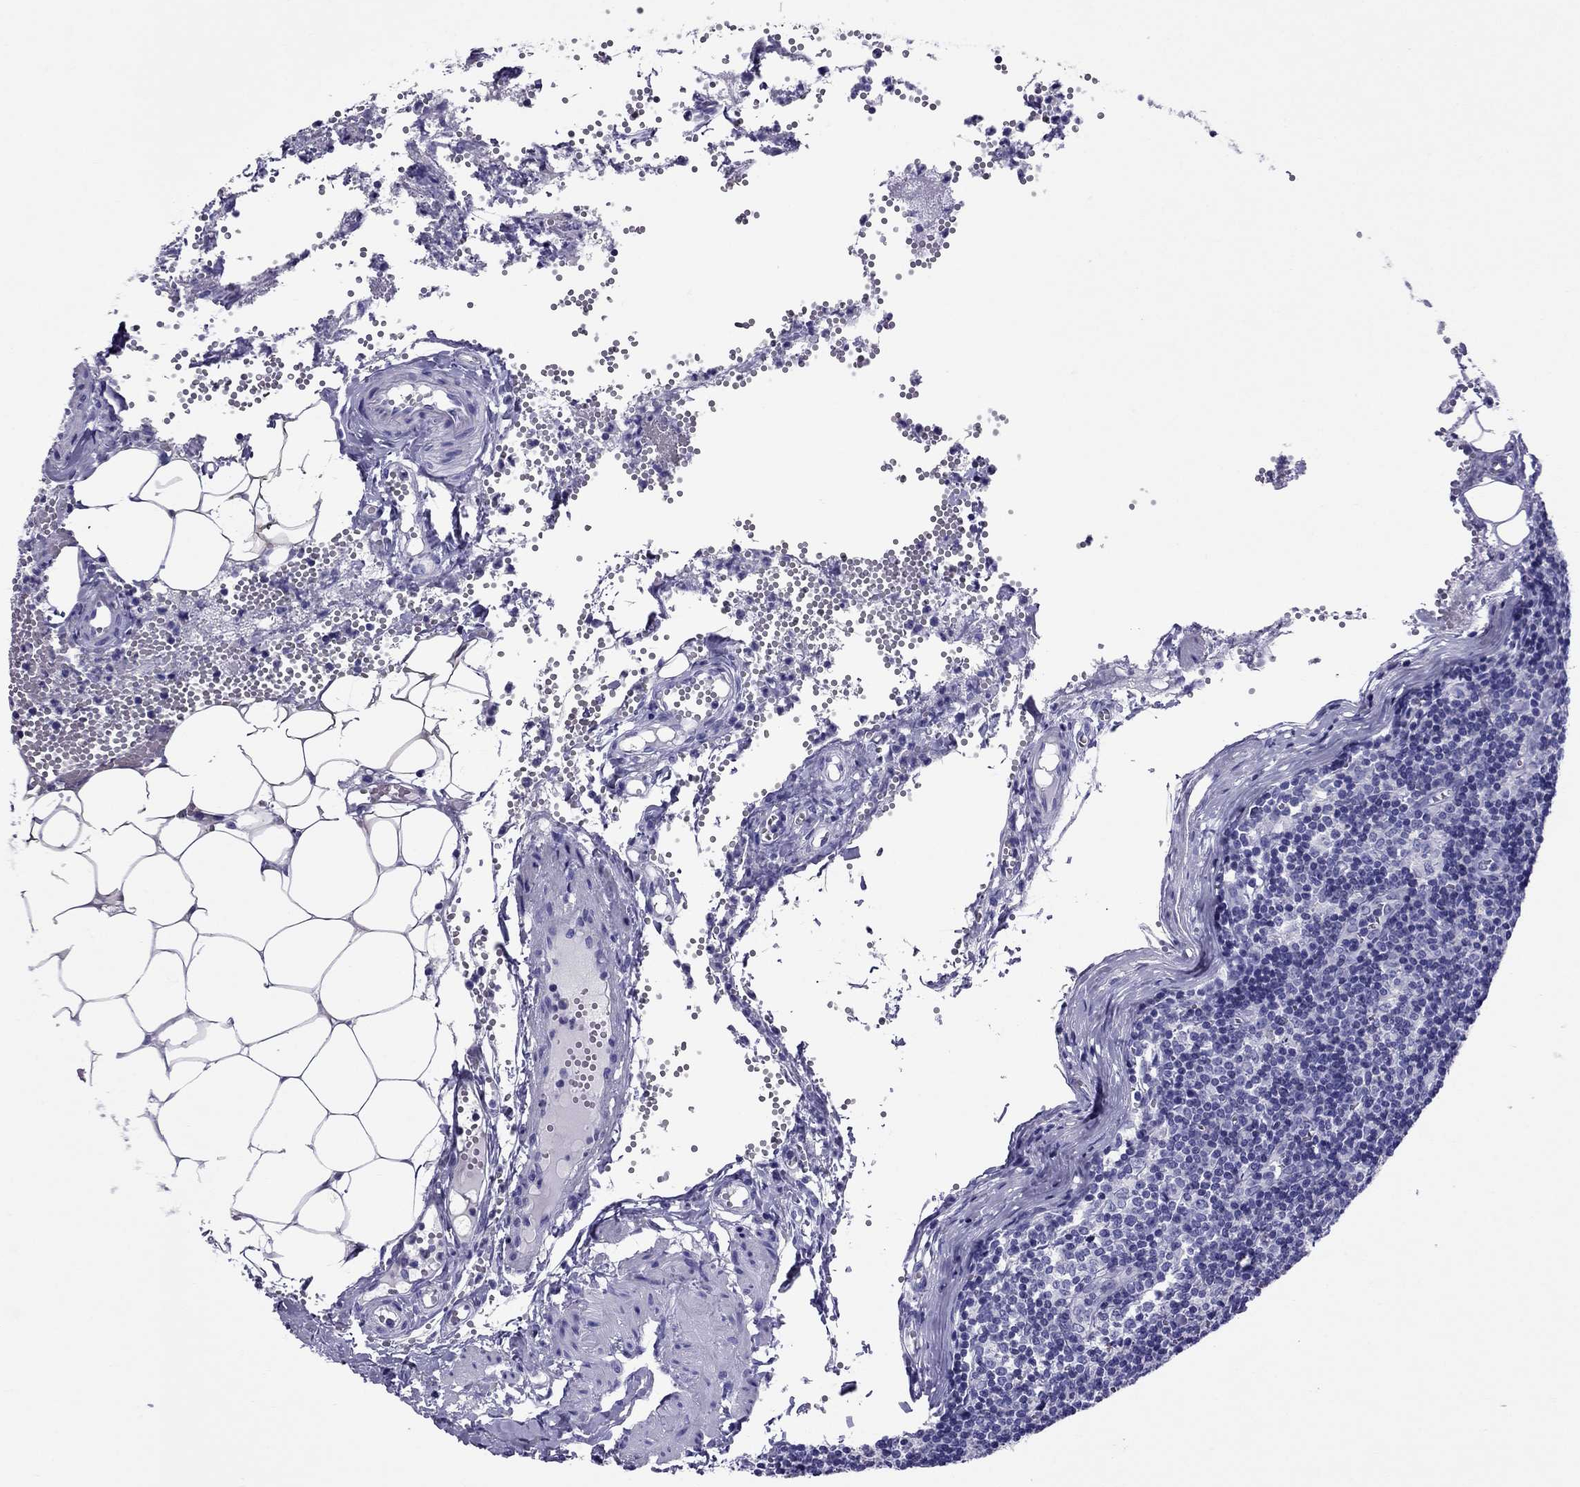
{"staining": {"intensity": "negative", "quantity": "none", "location": "none"}, "tissue": "lymph node", "cell_type": "Germinal center cells", "image_type": "normal", "snomed": [{"axis": "morphology", "description": "Normal tissue, NOS"}, {"axis": "topography", "description": "Lymph node"}], "caption": "High power microscopy photomicrograph of an immunohistochemistry histopathology image of benign lymph node, revealing no significant positivity in germinal center cells. The staining was performed using DAB to visualize the protein expression in brown, while the nuclei were stained in blue with hematoxylin (Magnification: 20x).", "gene": "AVPR1B", "patient": {"sex": "female", "age": 52}}